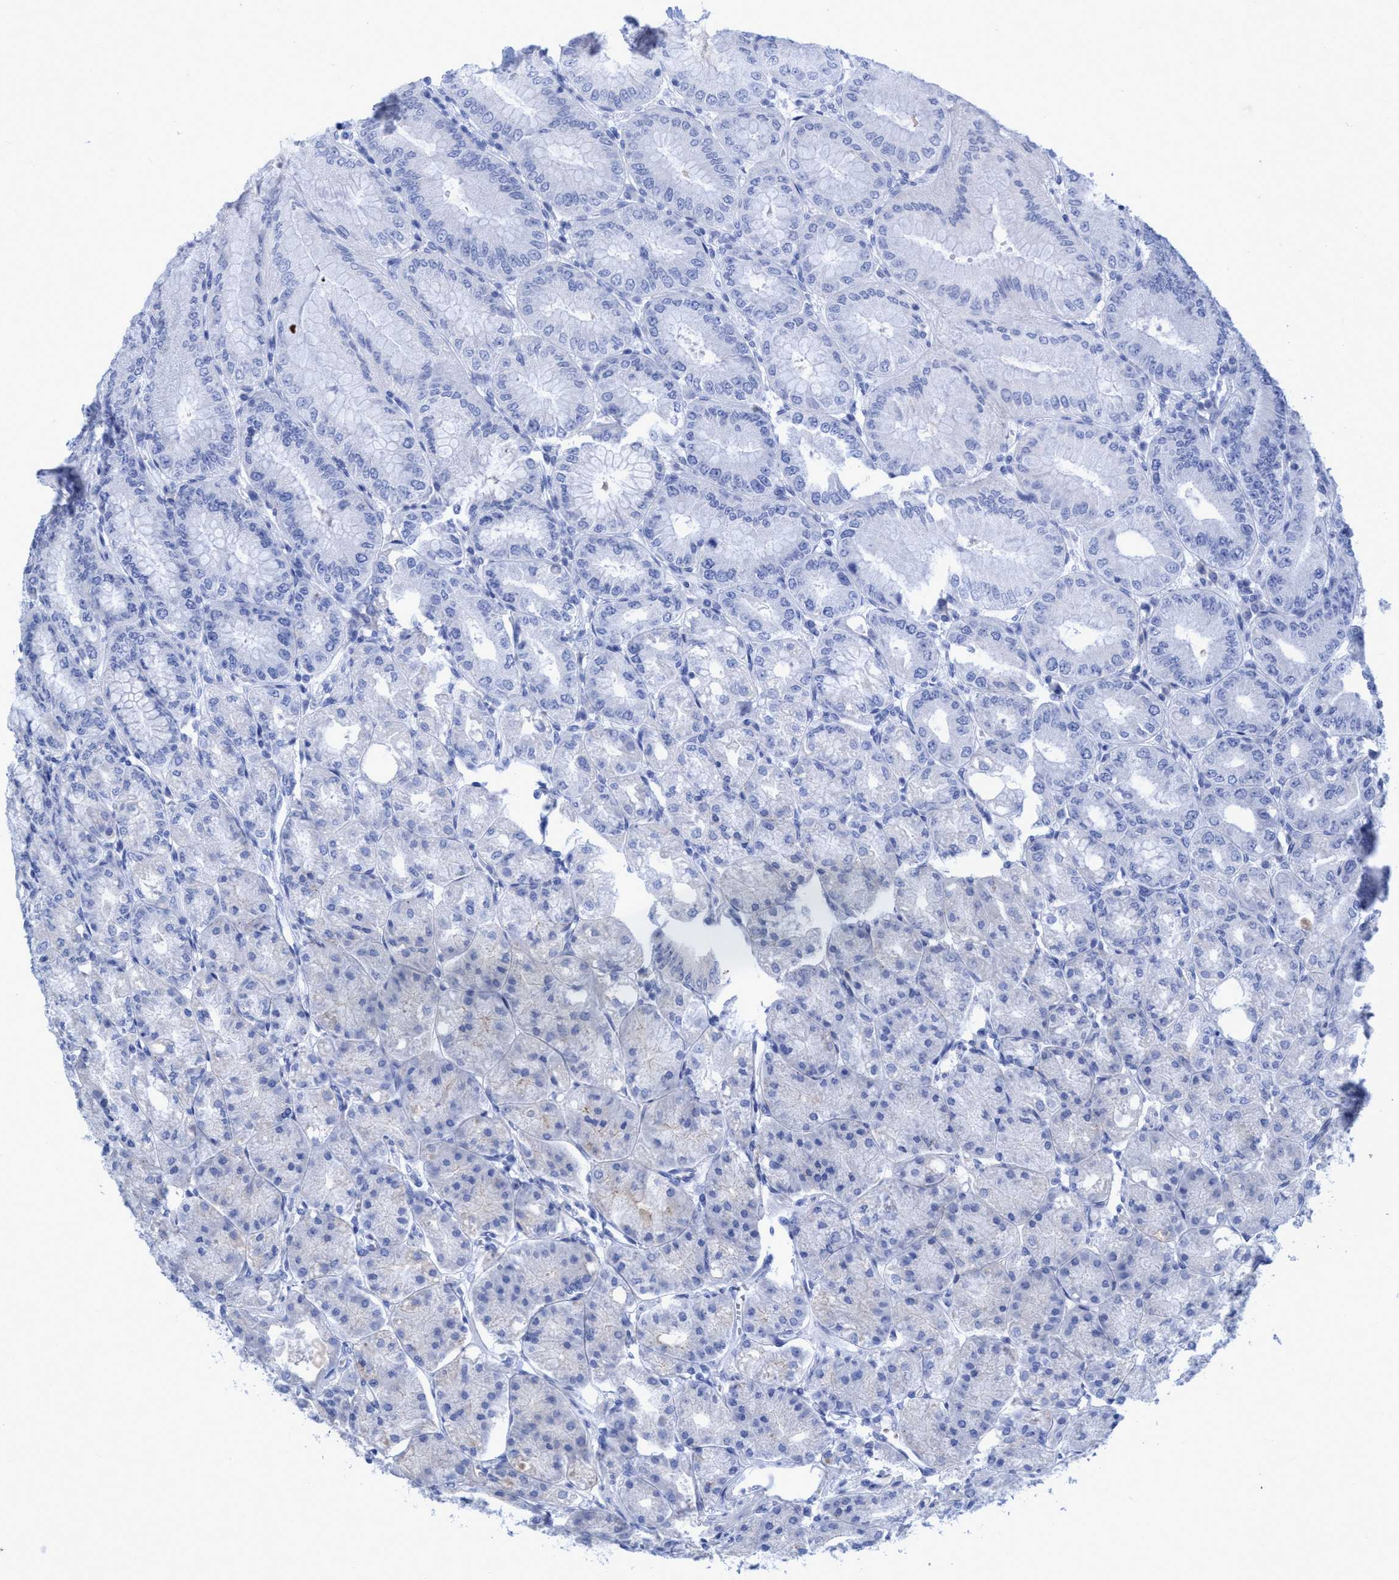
{"staining": {"intensity": "negative", "quantity": "none", "location": "none"}, "tissue": "stomach", "cell_type": "Glandular cells", "image_type": "normal", "snomed": [{"axis": "morphology", "description": "Normal tissue, NOS"}, {"axis": "topography", "description": "Stomach, lower"}], "caption": "Immunohistochemistry image of benign stomach: stomach stained with DAB demonstrates no significant protein positivity in glandular cells. The staining is performed using DAB brown chromogen with nuclei counter-stained in using hematoxylin.", "gene": "PLPPR1", "patient": {"sex": "male", "age": 71}}